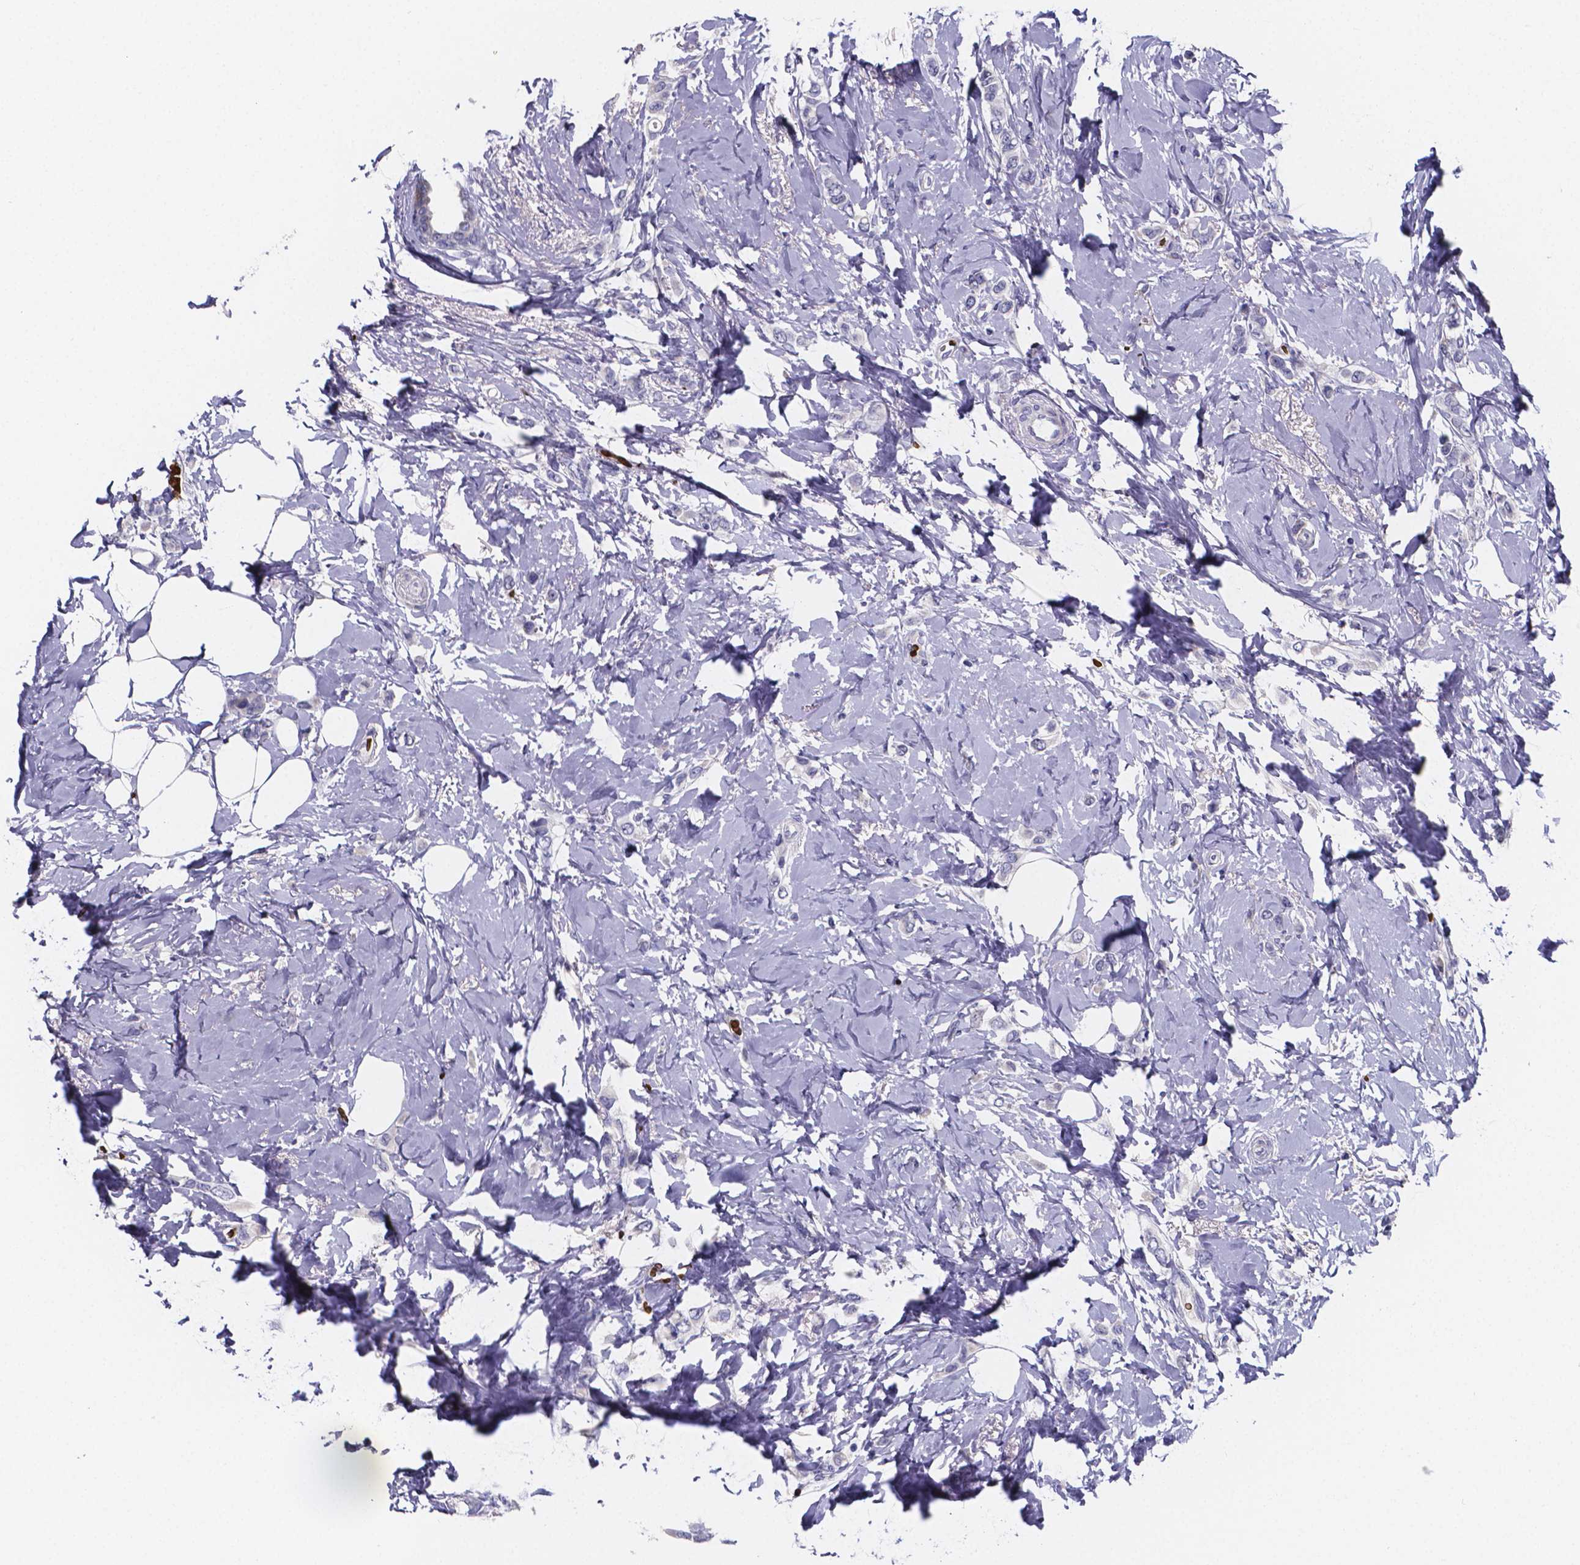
{"staining": {"intensity": "negative", "quantity": "none", "location": "none"}, "tissue": "breast cancer", "cell_type": "Tumor cells", "image_type": "cancer", "snomed": [{"axis": "morphology", "description": "Lobular carcinoma"}, {"axis": "topography", "description": "Breast"}], "caption": "Tumor cells show no significant positivity in breast cancer (lobular carcinoma). Brightfield microscopy of immunohistochemistry stained with DAB (3,3'-diaminobenzidine) (brown) and hematoxylin (blue), captured at high magnification.", "gene": "GABRA3", "patient": {"sex": "female", "age": 66}}